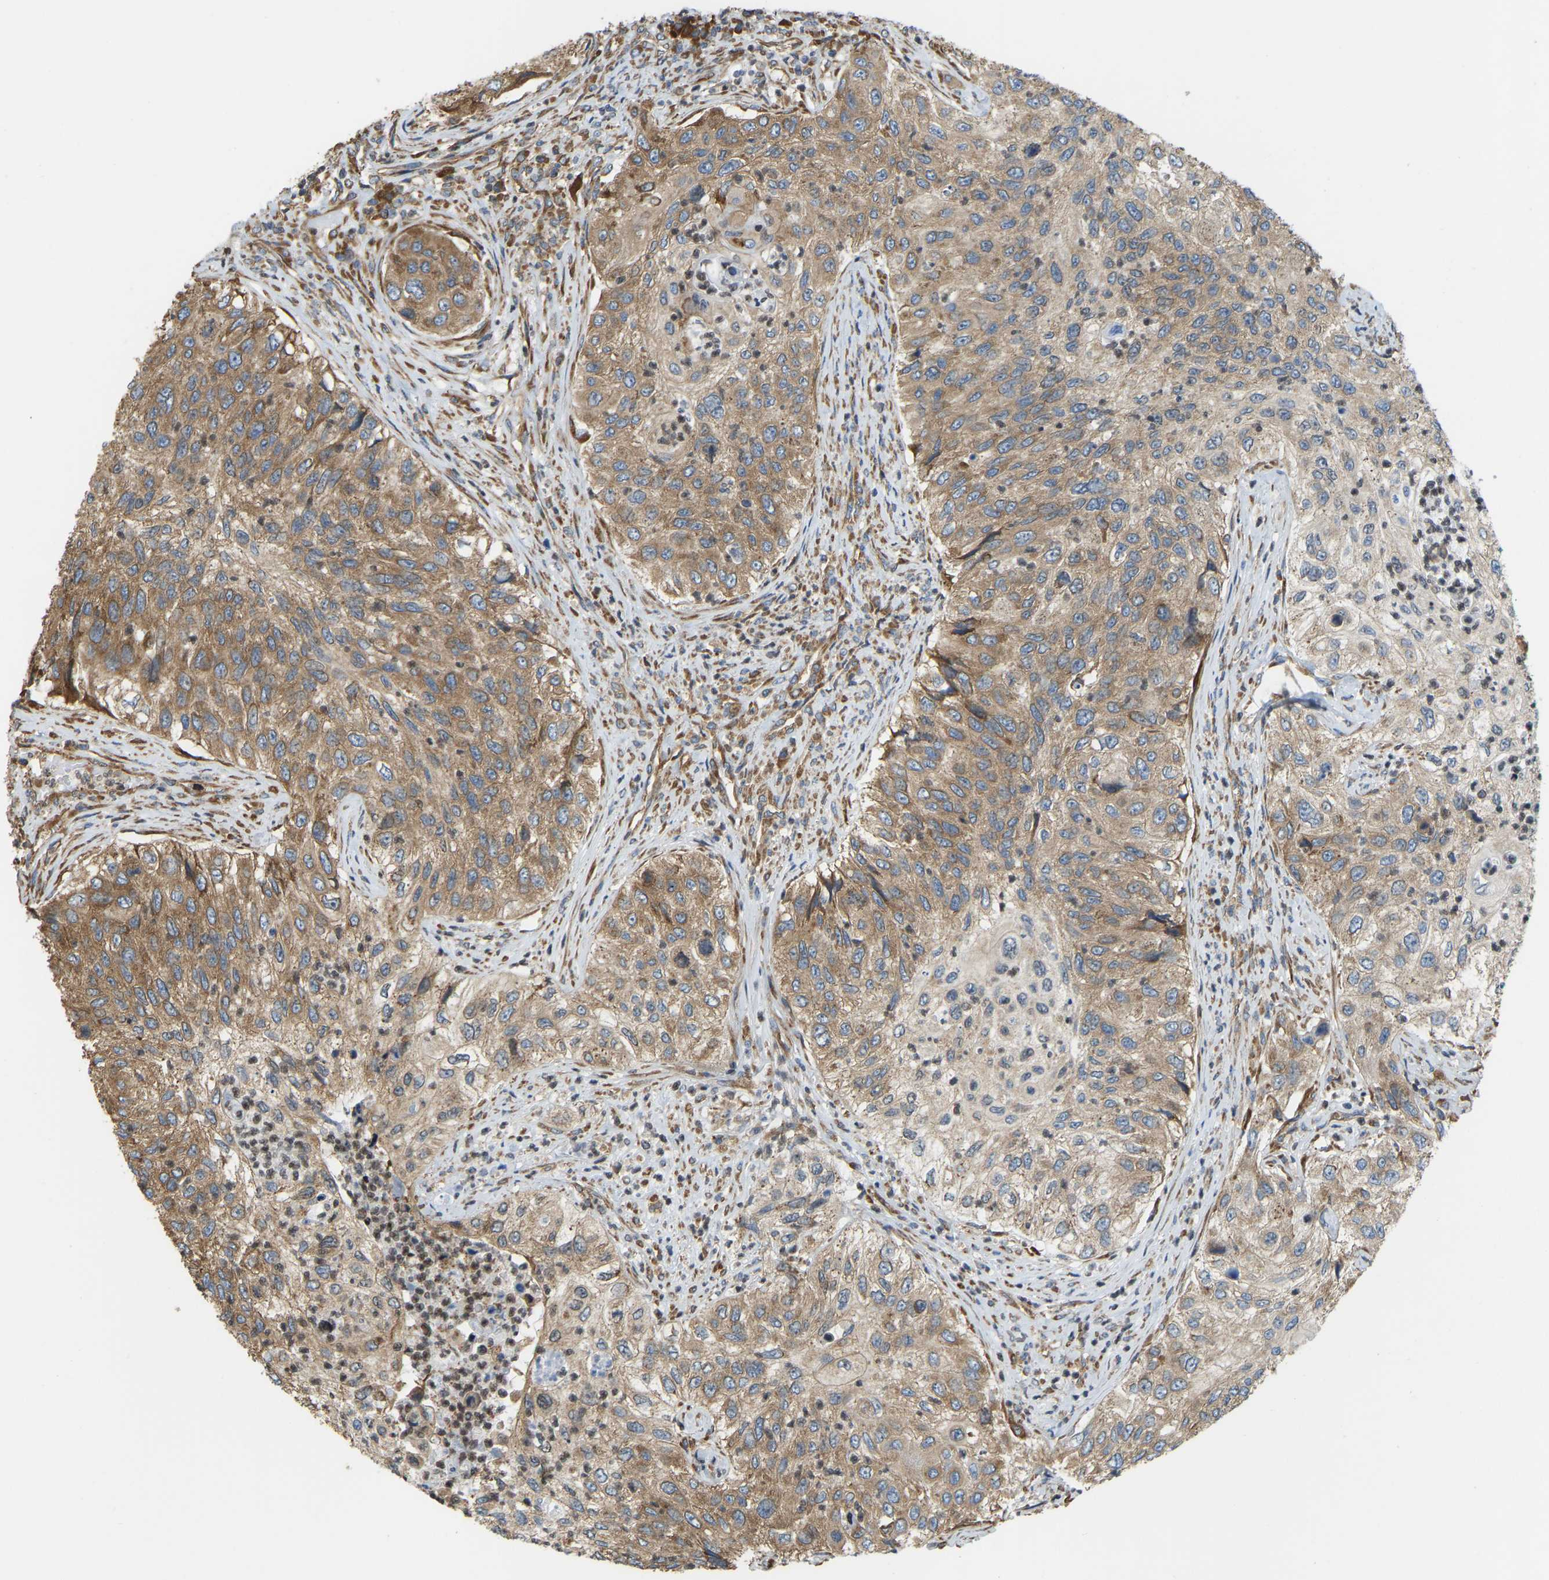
{"staining": {"intensity": "moderate", "quantity": ">75%", "location": "cytoplasmic/membranous"}, "tissue": "urothelial cancer", "cell_type": "Tumor cells", "image_type": "cancer", "snomed": [{"axis": "morphology", "description": "Urothelial carcinoma, High grade"}, {"axis": "topography", "description": "Urinary bladder"}], "caption": "About >75% of tumor cells in human urothelial cancer display moderate cytoplasmic/membranous protein expression as visualized by brown immunohistochemical staining.", "gene": "RPS6KB2", "patient": {"sex": "female", "age": 60}}